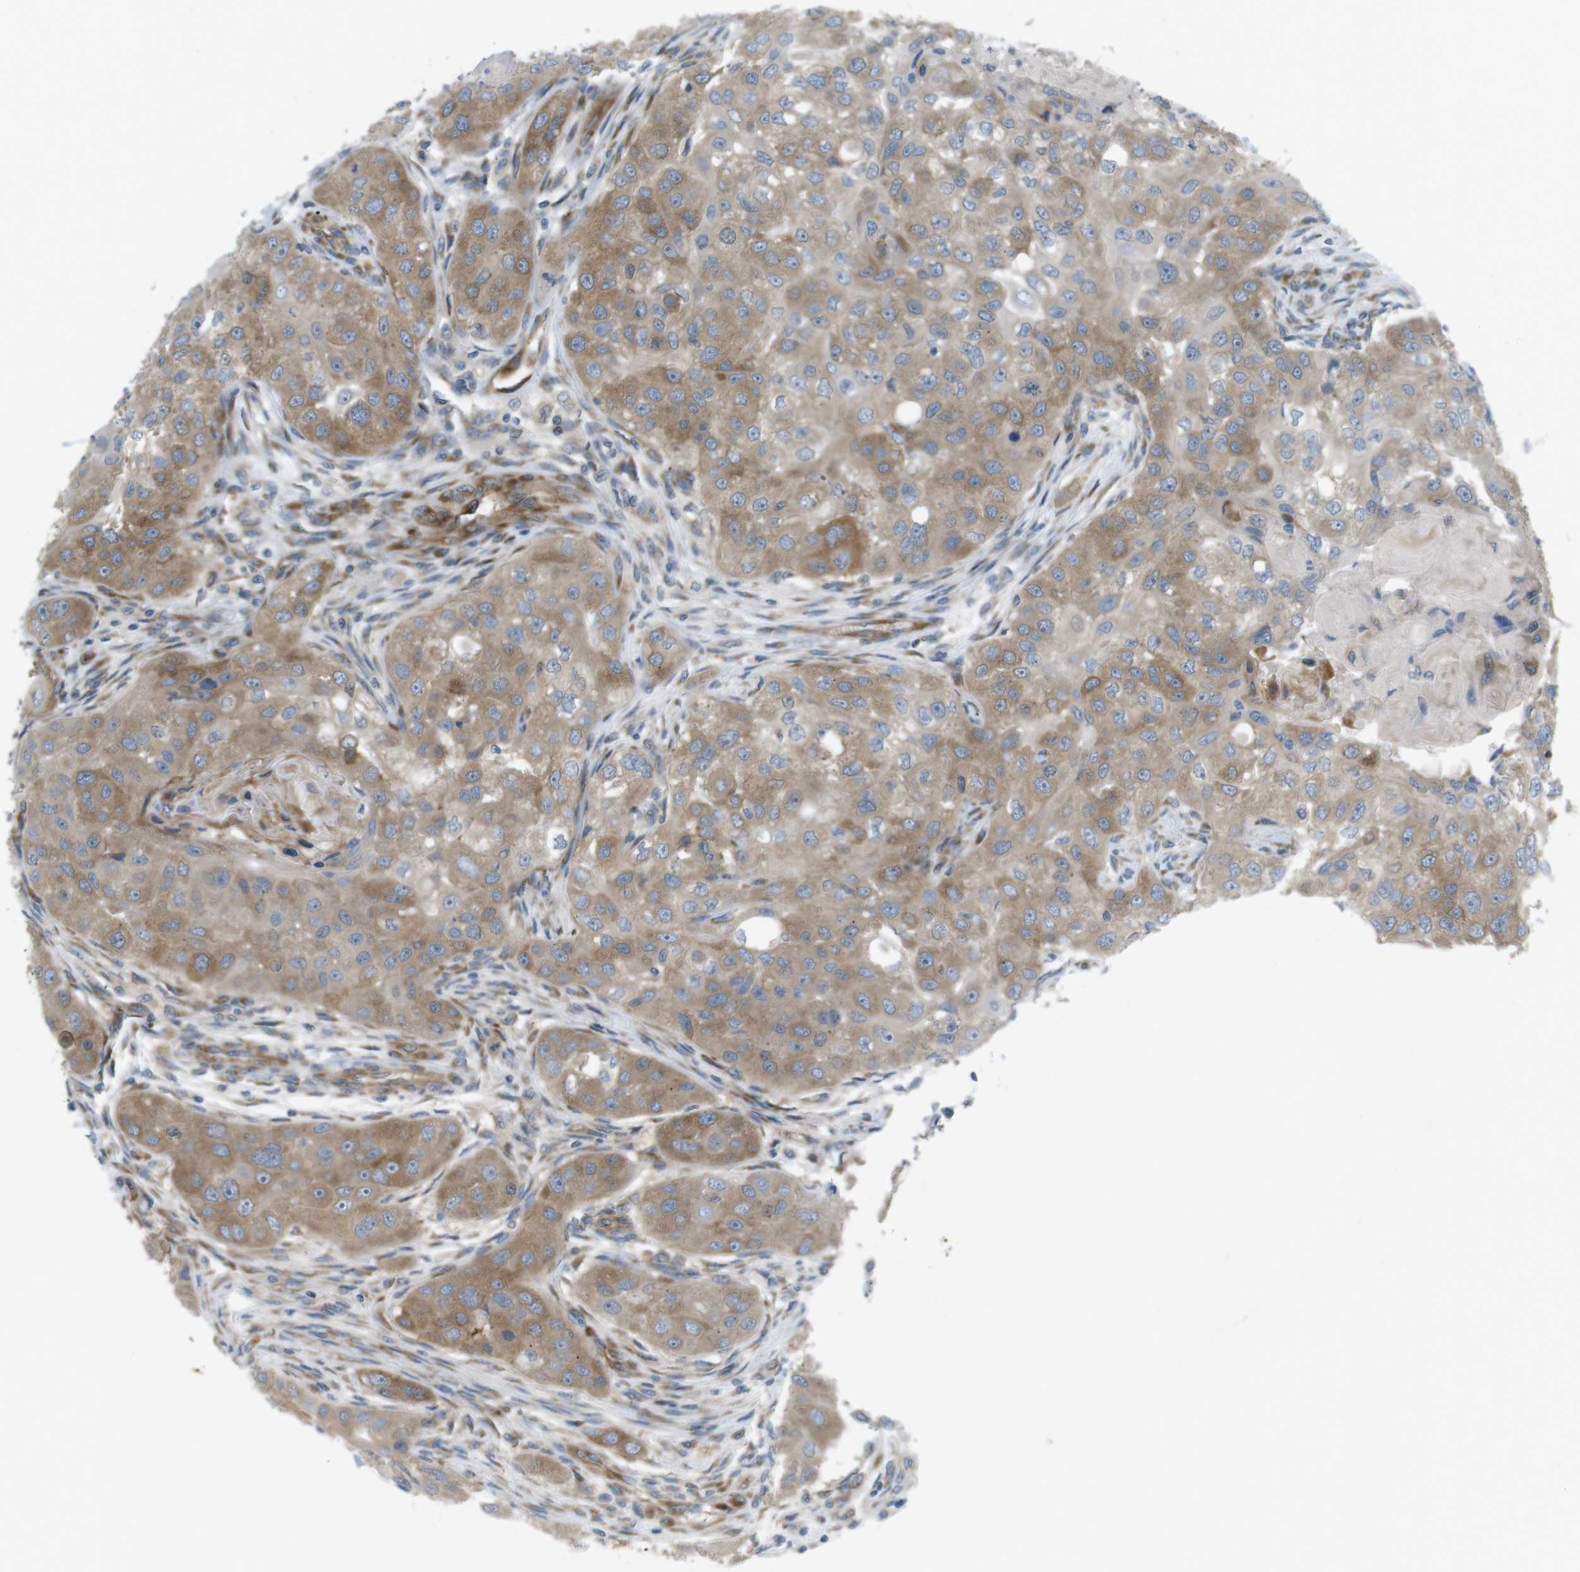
{"staining": {"intensity": "moderate", "quantity": ">75%", "location": "cytoplasmic/membranous"}, "tissue": "head and neck cancer", "cell_type": "Tumor cells", "image_type": "cancer", "snomed": [{"axis": "morphology", "description": "Normal tissue, NOS"}, {"axis": "morphology", "description": "Squamous cell carcinoma, NOS"}, {"axis": "topography", "description": "Skeletal muscle"}, {"axis": "topography", "description": "Head-Neck"}], "caption": "IHC (DAB) staining of head and neck cancer (squamous cell carcinoma) demonstrates moderate cytoplasmic/membranous protein staining in approximately >75% of tumor cells.", "gene": "GJC3", "patient": {"sex": "male", "age": 51}}